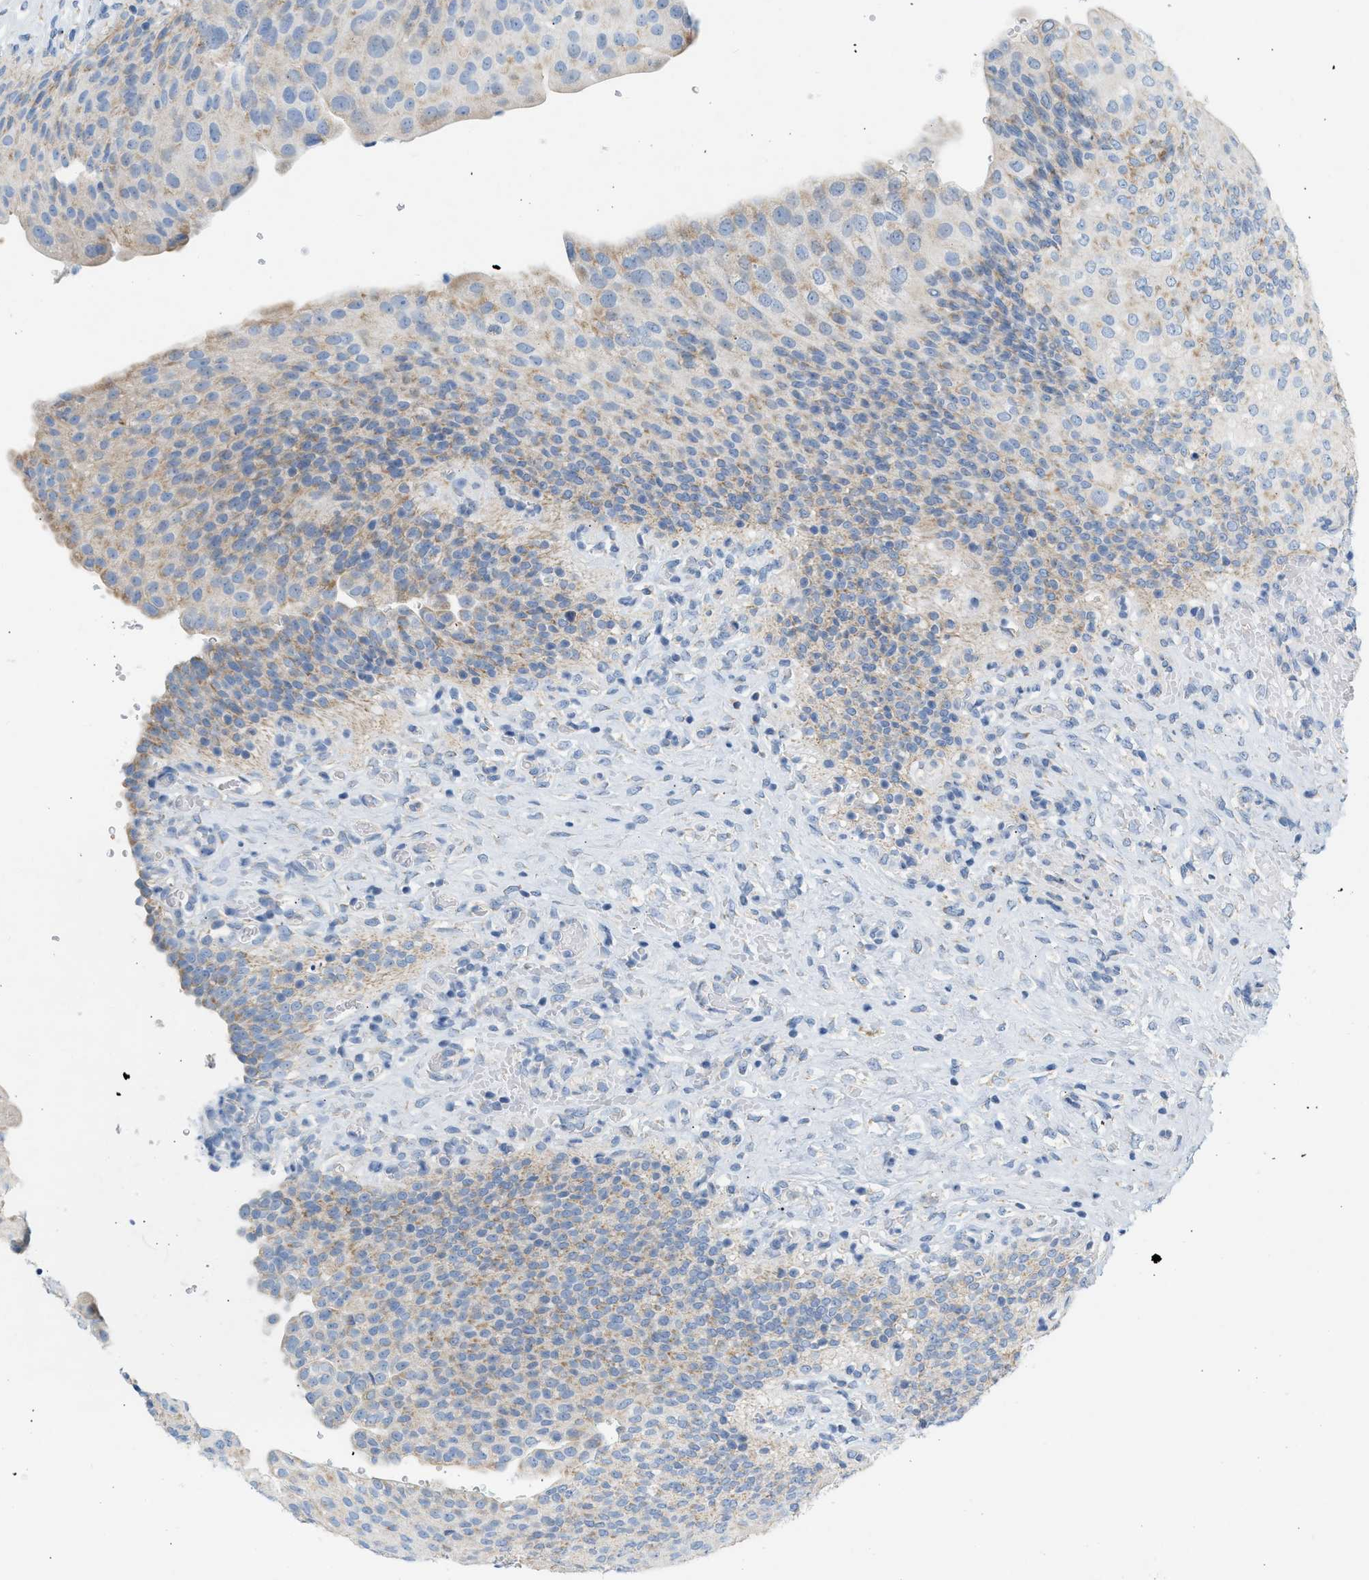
{"staining": {"intensity": "moderate", "quantity": "25%-75%", "location": "cytoplasmic/membranous"}, "tissue": "urinary bladder", "cell_type": "Urothelial cells", "image_type": "normal", "snomed": [{"axis": "morphology", "description": "Urothelial carcinoma, High grade"}, {"axis": "topography", "description": "Urinary bladder"}], "caption": "Protein expression analysis of unremarkable human urinary bladder reveals moderate cytoplasmic/membranous expression in approximately 25%-75% of urothelial cells.", "gene": "NDUFS8", "patient": {"sex": "male", "age": 46}}